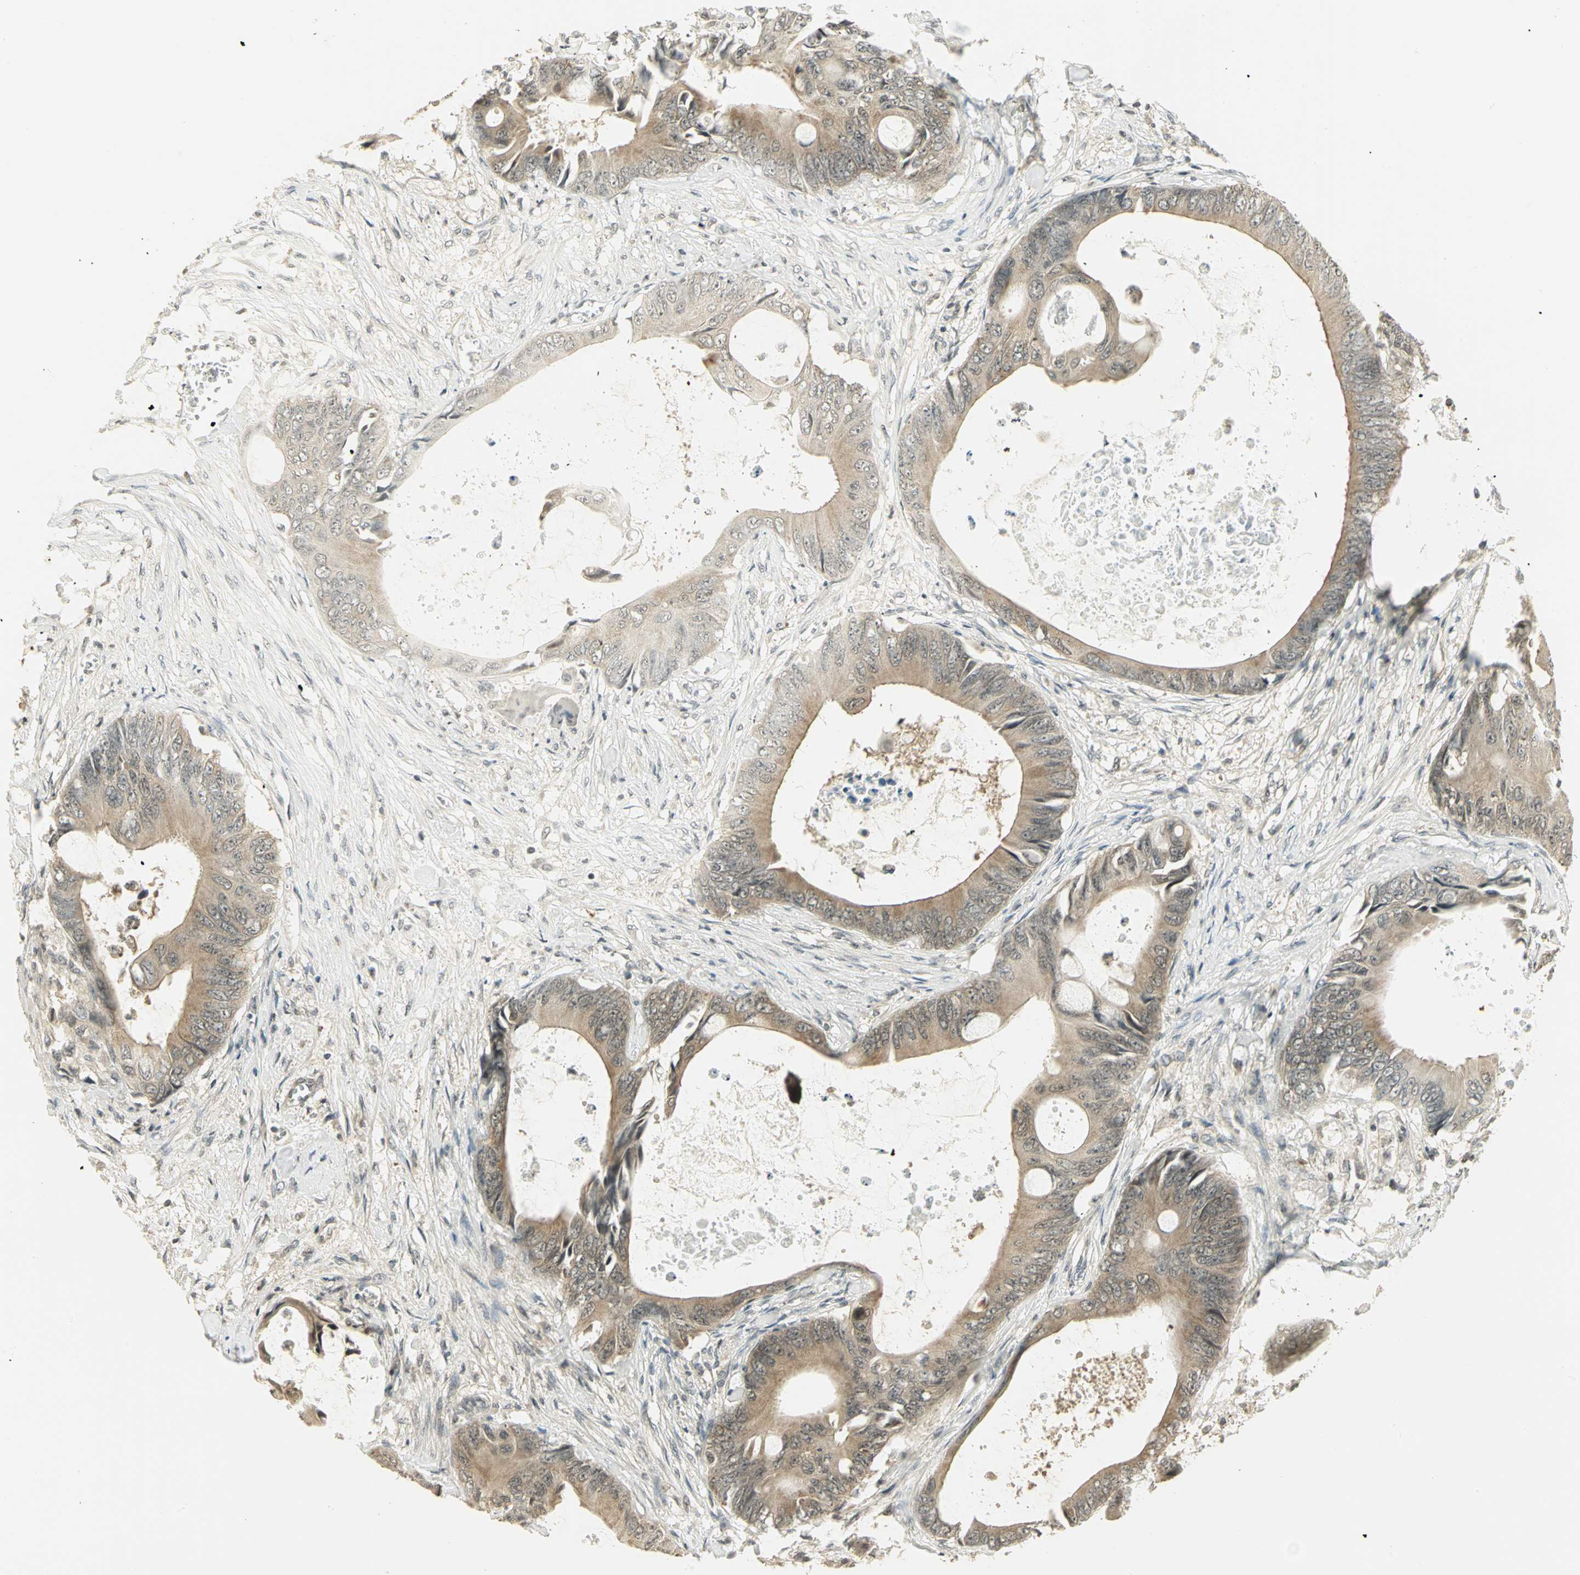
{"staining": {"intensity": "weak", "quantity": ">75%", "location": "cytoplasmic/membranous"}, "tissue": "colorectal cancer", "cell_type": "Tumor cells", "image_type": "cancer", "snomed": [{"axis": "morphology", "description": "Normal tissue, NOS"}, {"axis": "morphology", "description": "Adenocarcinoma, NOS"}, {"axis": "topography", "description": "Rectum"}, {"axis": "topography", "description": "Peripheral nerve tissue"}], "caption": "Colorectal cancer stained for a protein shows weak cytoplasmic/membranous positivity in tumor cells. (Brightfield microscopy of DAB IHC at high magnification).", "gene": "CDC34", "patient": {"sex": "female", "age": 77}}